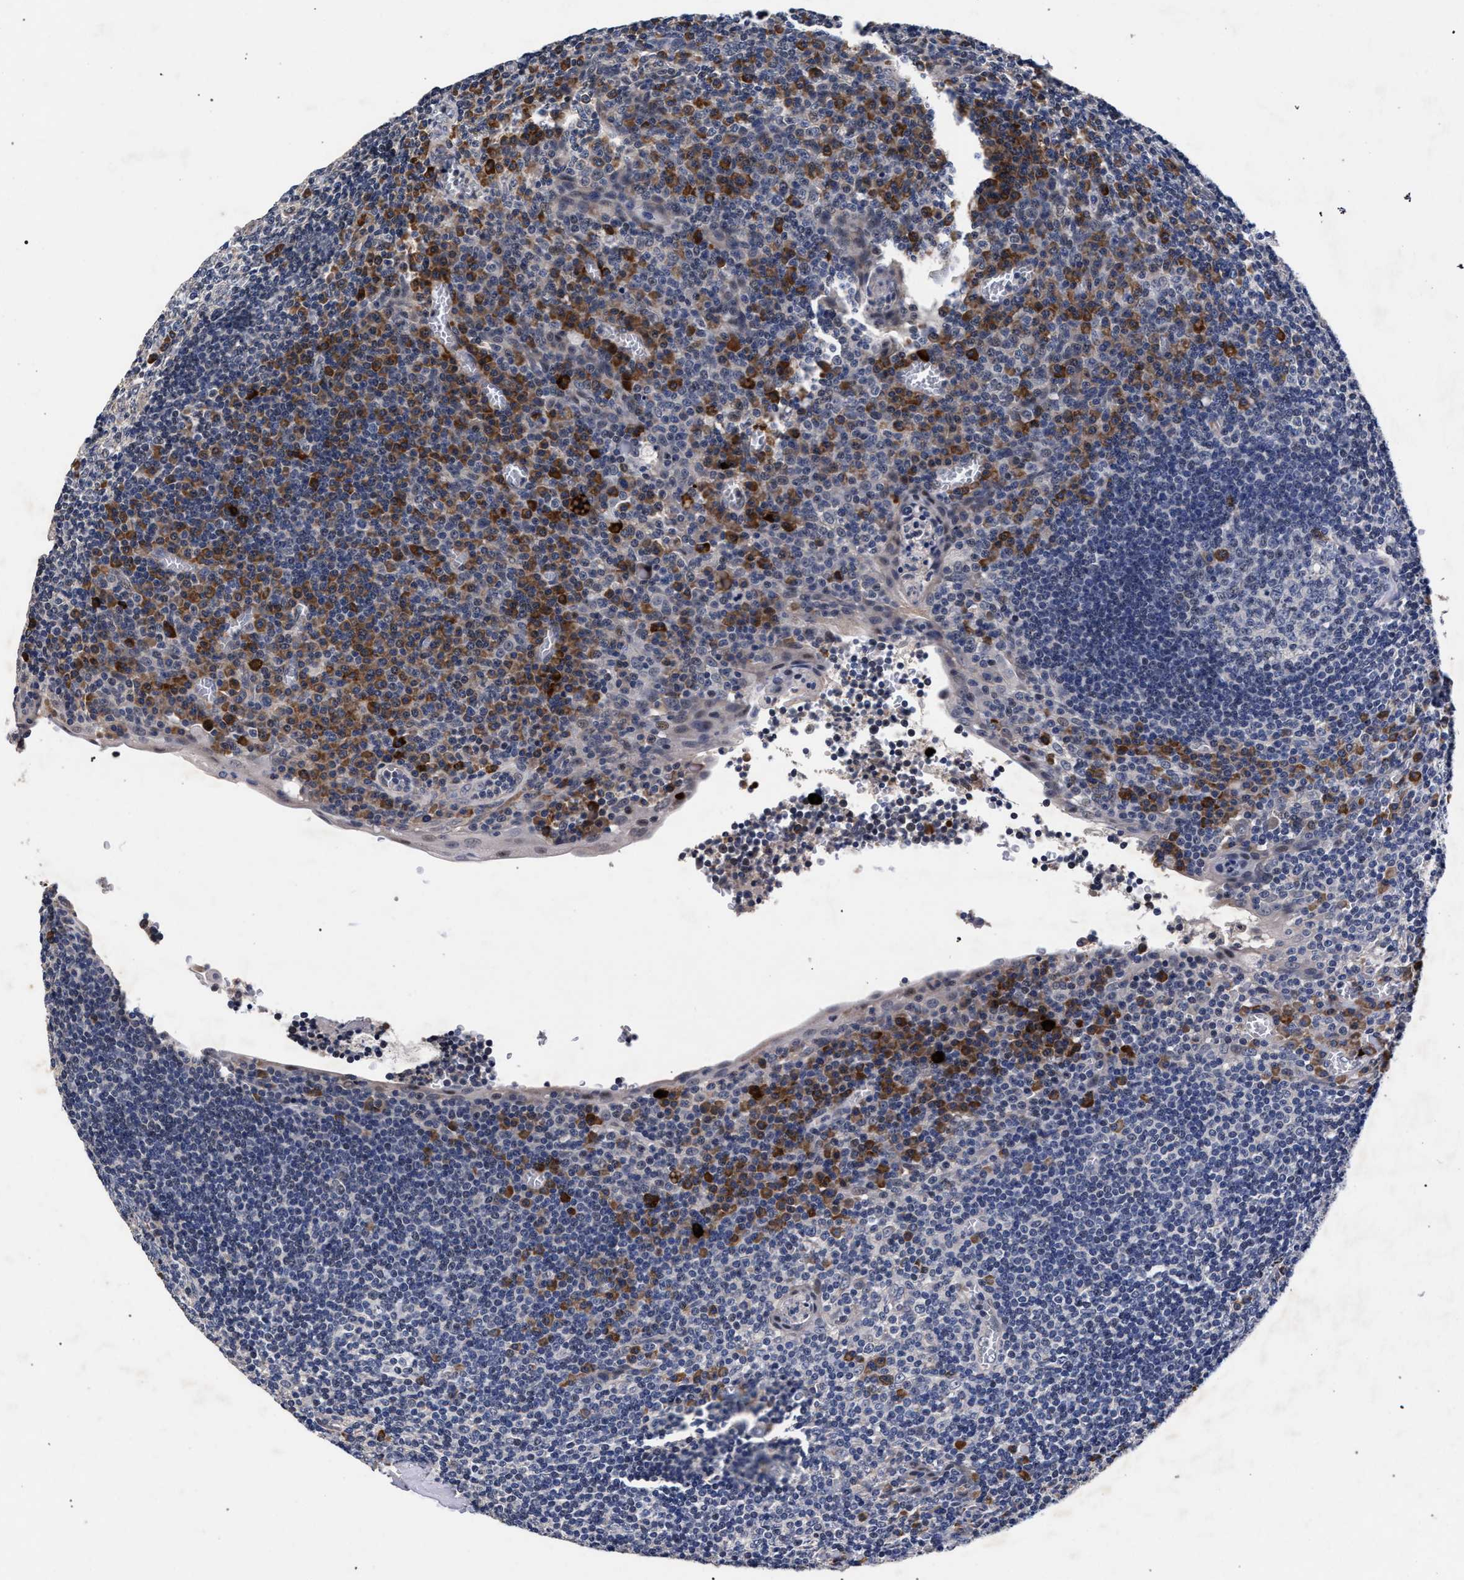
{"staining": {"intensity": "moderate", "quantity": "<25%", "location": "cytoplasmic/membranous"}, "tissue": "tonsil", "cell_type": "Germinal center cells", "image_type": "normal", "snomed": [{"axis": "morphology", "description": "Normal tissue, NOS"}, {"axis": "topography", "description": "Tonsil"}], "caption": "Immunohistochemistry of benign tonsil shows low levels of moderate cytoplasmic/membranous positivity in about <25% of germinal center cells.", "gene": "CFAP95", "patient": {"sex": "male", "age": 37}}